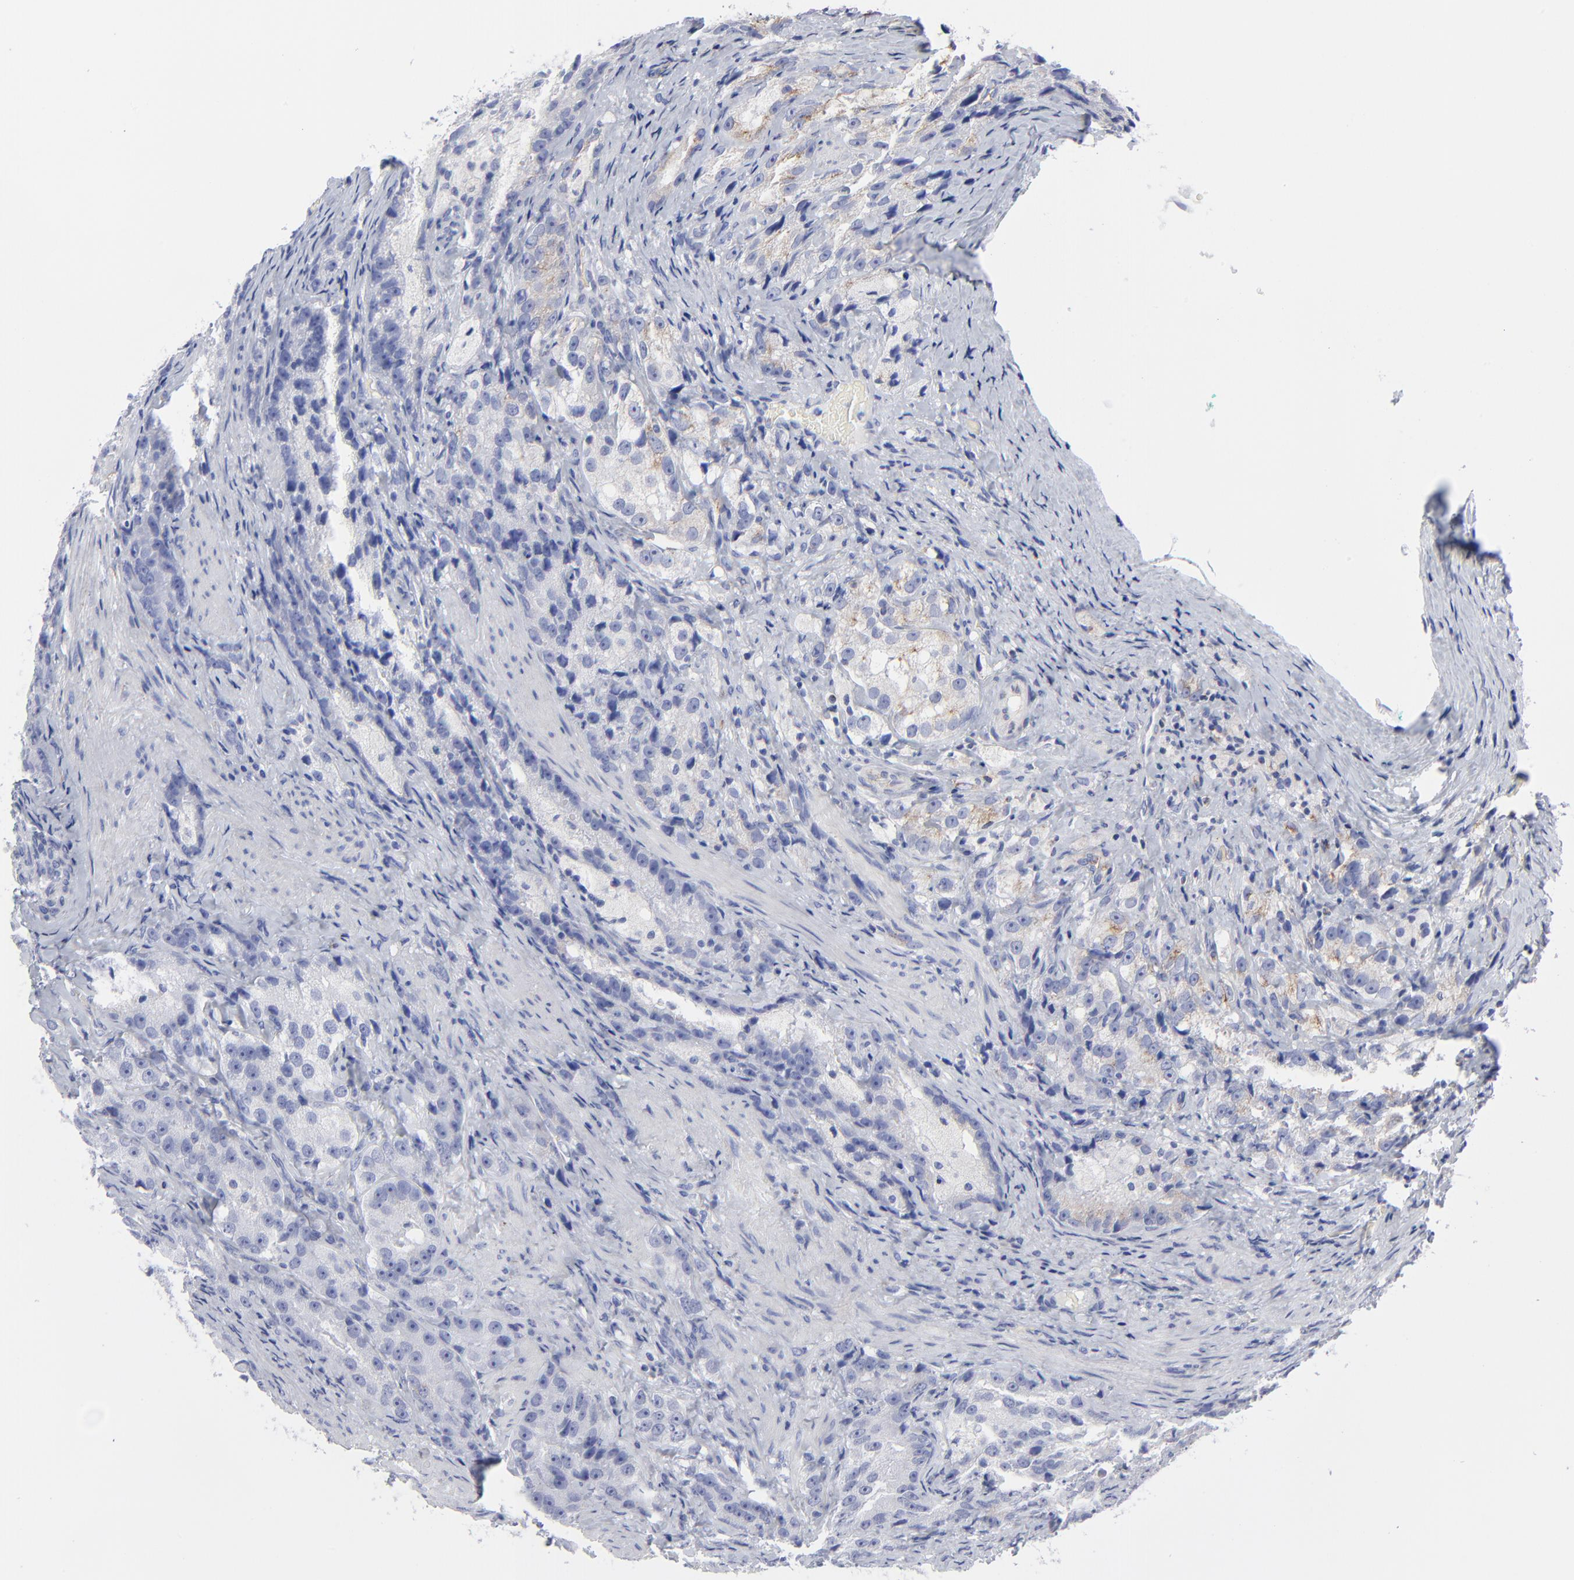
{"staining": {"intensity": "weak", "quantity": "<25%", "location": "cytoplasmic/membranous"}, "tissue": "prostate cancer", "cell_type": "Tumor cells", "image_type": "cancer", "snomed": [{"axis": "morphology", "description": "Adenocarcinoma, High grade"}, {"axis": "topography", "description": "Prostate"}], "caption": "A high-resolution image shows immunohistochemistry staining of prostate cancer, which displays no significant expression in tumor cells.", "gene": "CNTN3", "patient": {"sex": "male", "age": 63}}